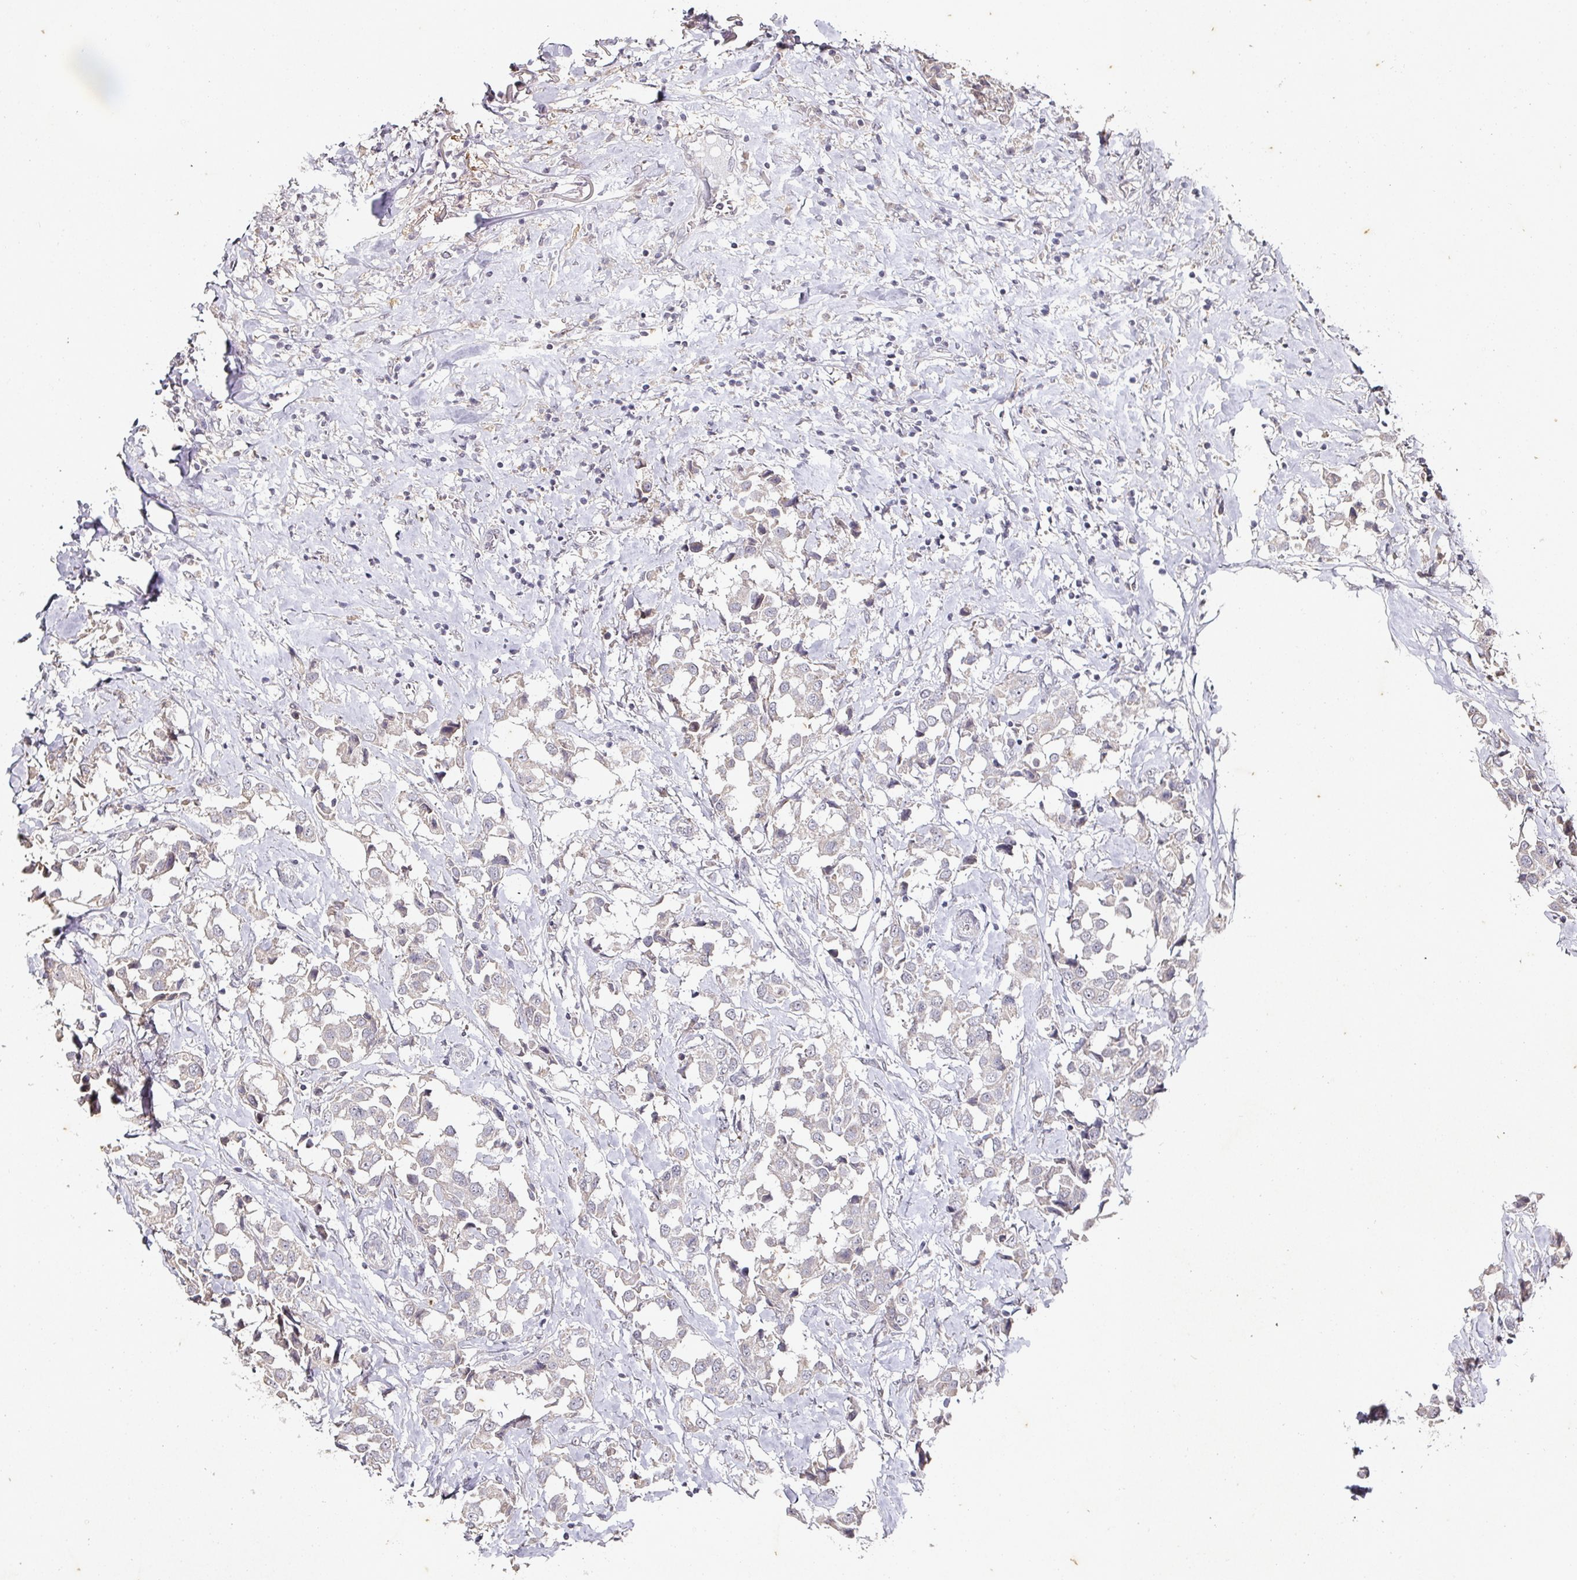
{"staining": {"intensity": "negative", "quantity": "none", "location": "none"}, "tissue": "breast cancer", "cell_type": "Tumor cells", "image_type": "cancer", "snomed": [{"axis": "morphology", "description": "Duct carcinoma"}, {"axis": "topography", "description": "Breast"}], "caption": "Immunohistochemistry (IHC) of human infiltrating ductal carcinoma (breast) demonstrates no expression in tumor cells.", "gene": "CAPN5", "patient": {"sex": "female", "age": 80}}